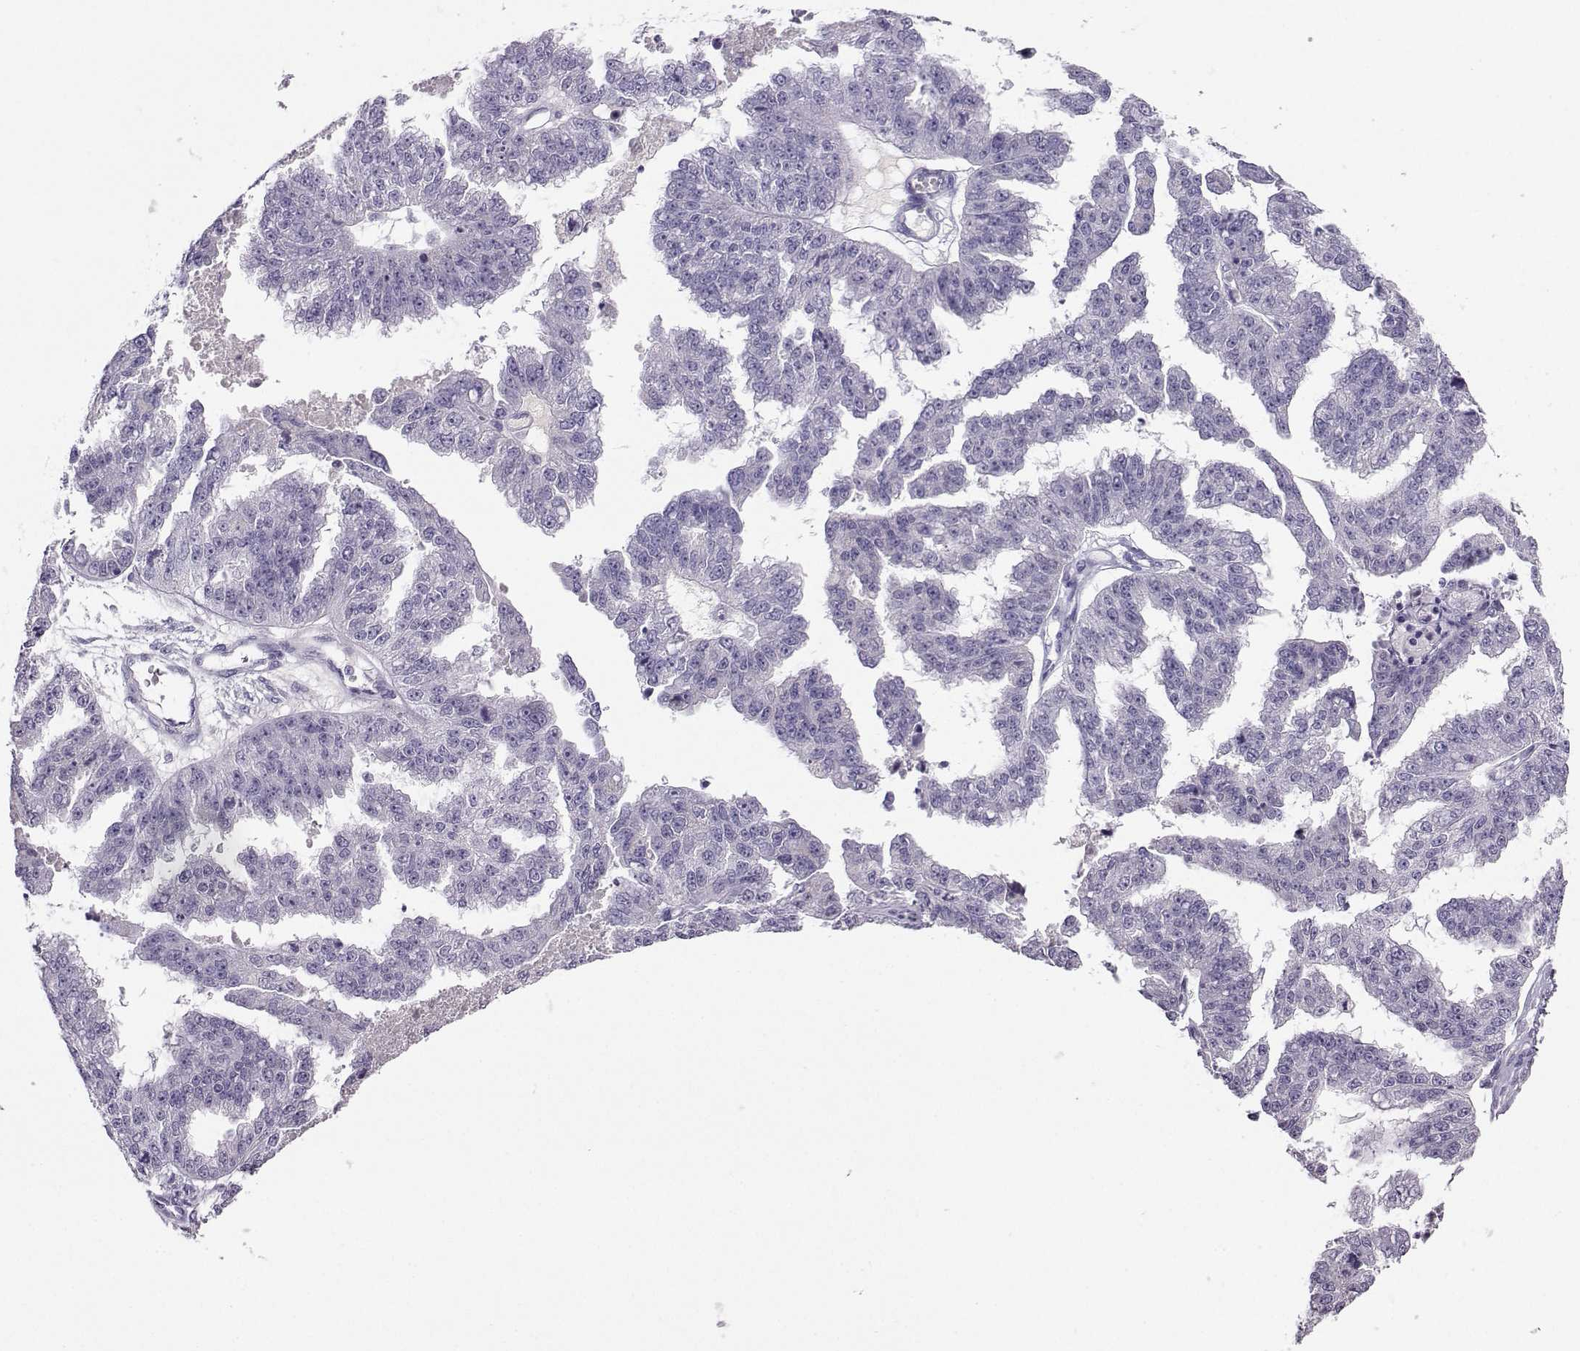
{"staining": {"intensity": "negative", "quantity": "none", "location": "none"}, "tissue": "ovarian cancer", "cell_type": "Tumor cells", "image_type": "cancer", "snomed": [{"axis": "morphology", "description": "Cystadenocarcinoma, serous, NOS"}, {"axis": "topography", "description": "Ovary"}], "caption": "There is no significant positivity in tumor cells of ovarian cancer (serous cystadenocarcinoma).", "gene": "ARMC2", "patient": {"sex": "female", "age": 58}}